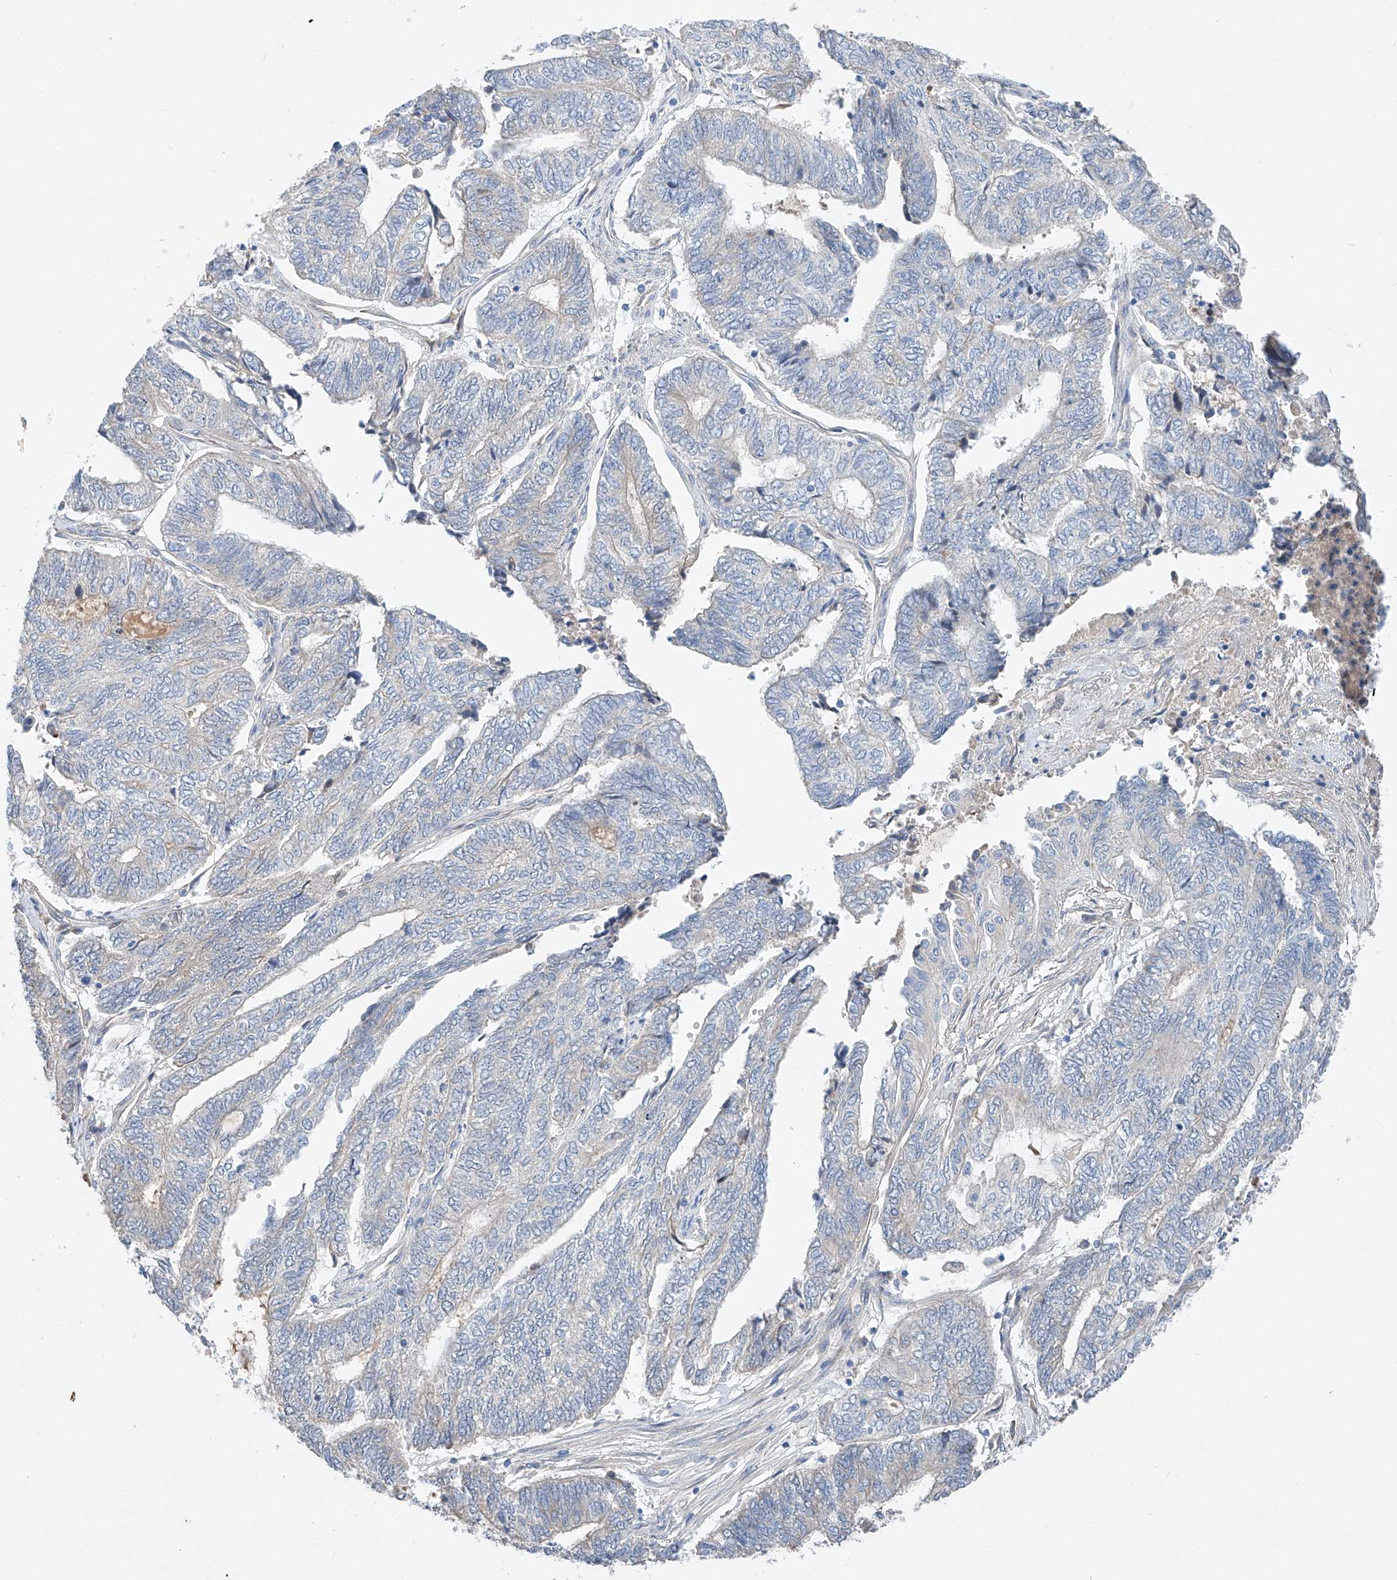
{"staining": {"intensity": "negative", "quantity": "none", "location": "none"}, "tissue": "endometrial cancer", "cell_type": "Tumor cells", "image_type": "cancer", "snomed": [{"axis": "morphology", "description": "Adenocarcinoma, NOS"}, {"axis": "topography", "description": "Uterus"}, {"axis": "topography", "description": "Endometrium"}], "caption": "This is an IHC histopathology image of human endometrial cancer (adenocarcinoma). There is no staining in tumor cells.", "gene": "RUSC1", "patient": {"sex": "female", "age": 70}}